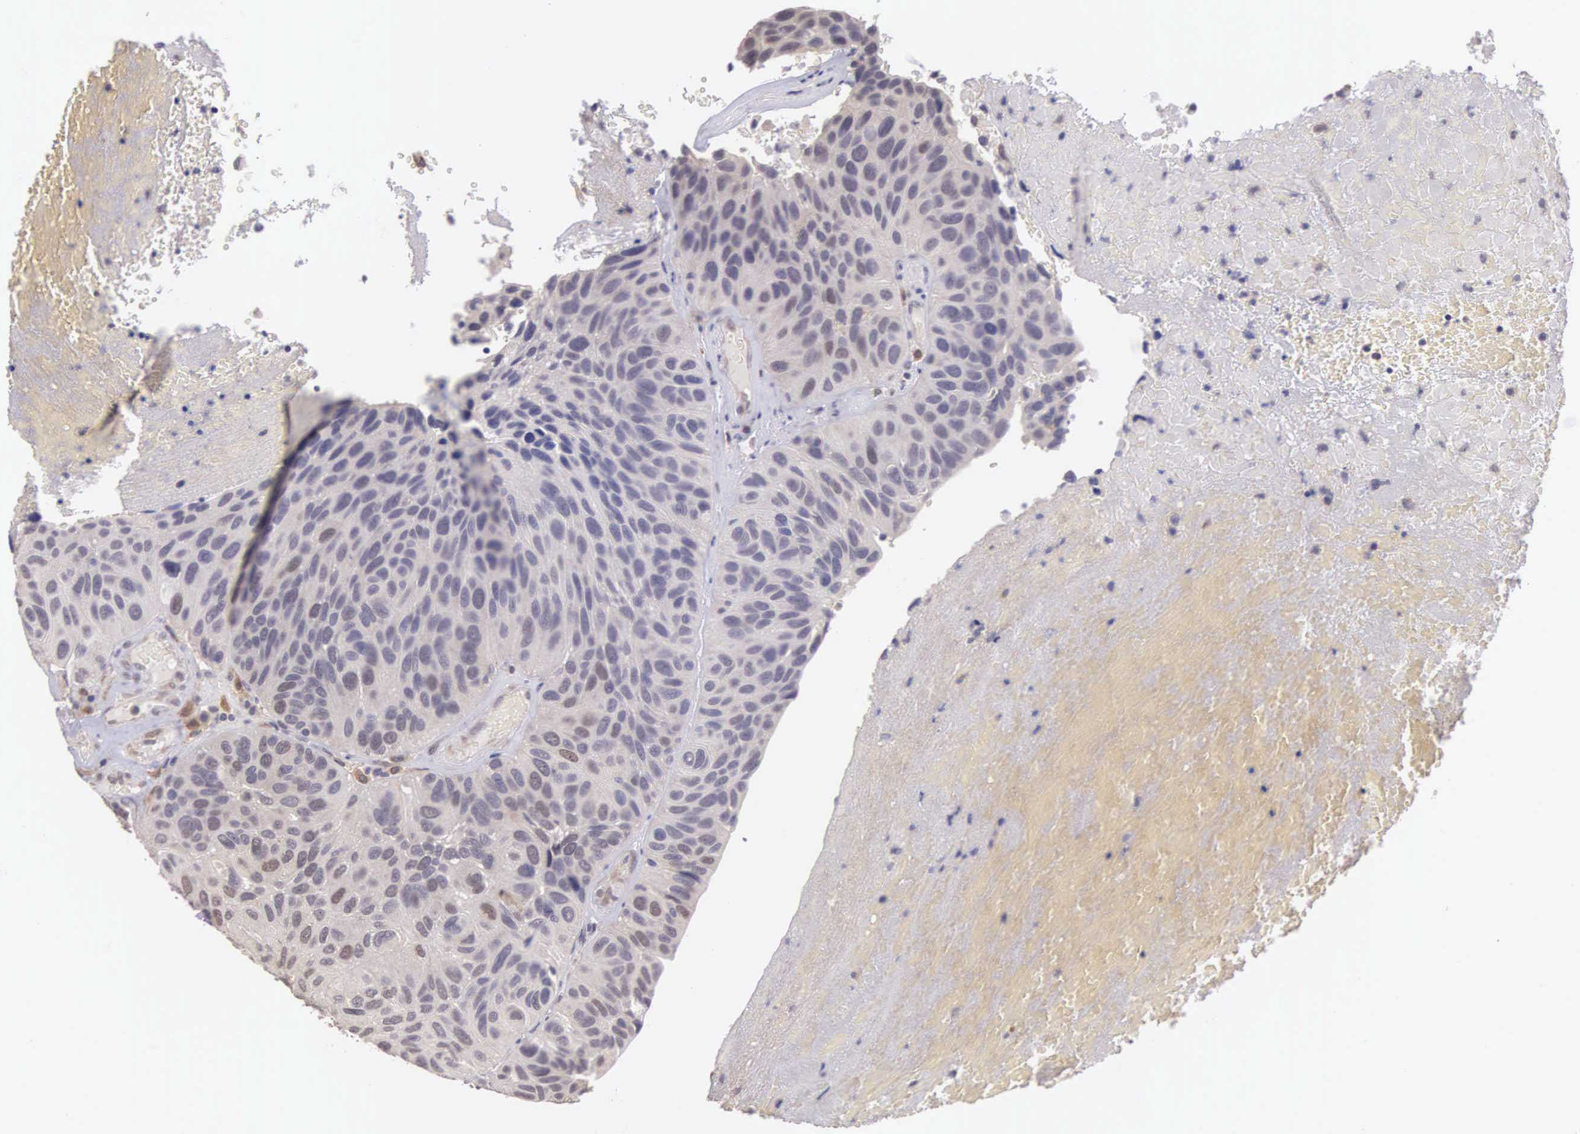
{"staining": {"intensity": "moderate", "quantity": "25%-75%", "location": "cytoplasmic/membranous,nuclear"}, "tissue": "urothelial cancer", "cell_type": "Tumor cells", "image_type": "cancer", "snomed": [{"axis": "morphology", "description": "Urothelial carcinoma, High grade"}, {"axis": "topography", "description": "Urinary bladder"}], "caption": "Urothelial carcinoma (high-grade) stained with IHC reveals moderate cytoplasmic/membranous and nuclear expression in approximately 25%-75% of tumor cells.", "gene": "CDC45", "patient": {"sex": "male", "age": 66}}